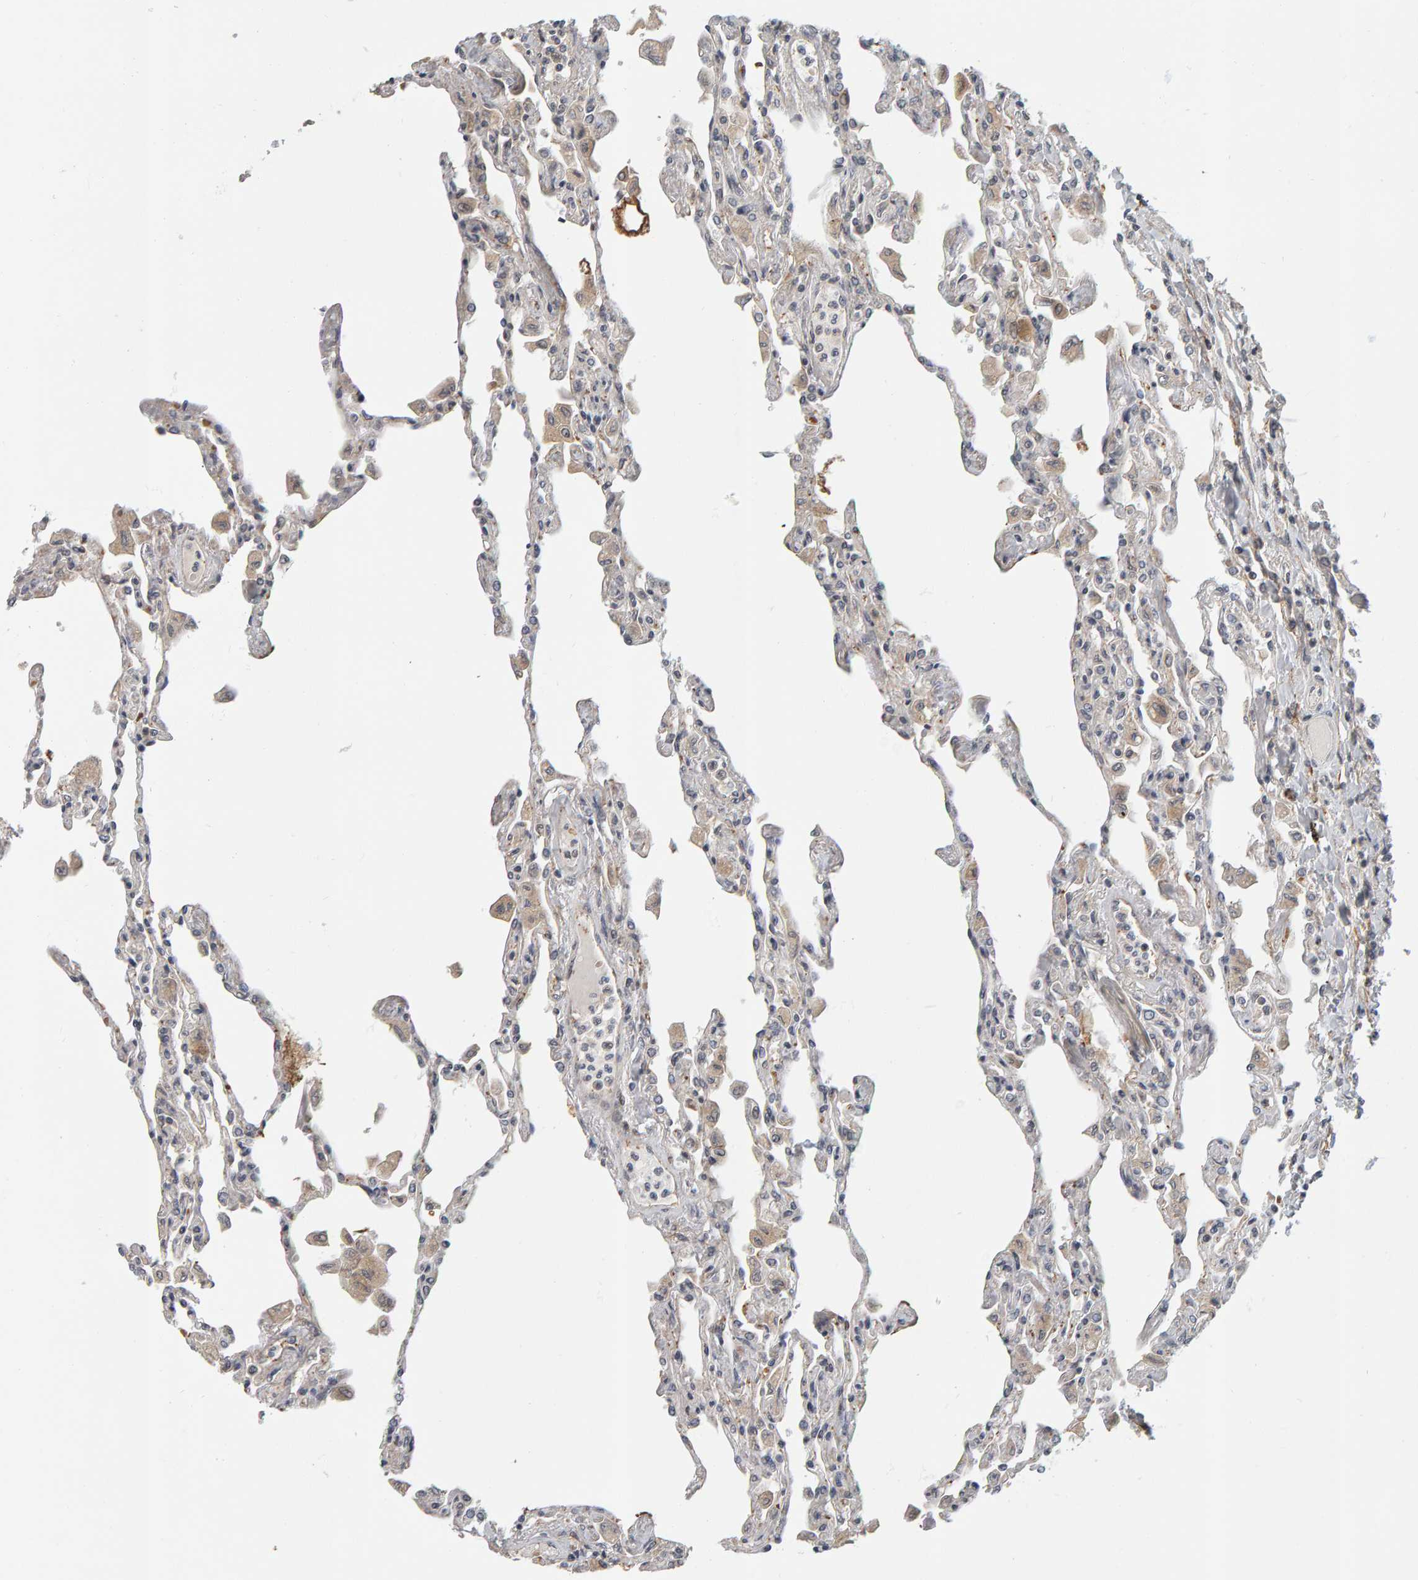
{"staining": {"intensity": "negative", "quantity": "none", "location": "none"}, "tissue": "lung", "cell_type": "Alveolar cells", "image_type": "normal", "snomed": [{"axis": "morphology", "description": "Normal tissue, NOS"}, {"axis": "topography", "description": "Bronchus"}, {"axis": "topography", "description": "Lung"}], "caption": "Immunohistochemistry image of unremarkable lung: human lung stained with DAB (3,3'-diaminobenzidine) reveals no significant protein positivity in alveolar cells.", "gene": "DAP3", "patient": {"sex": "female", "age": 49}}